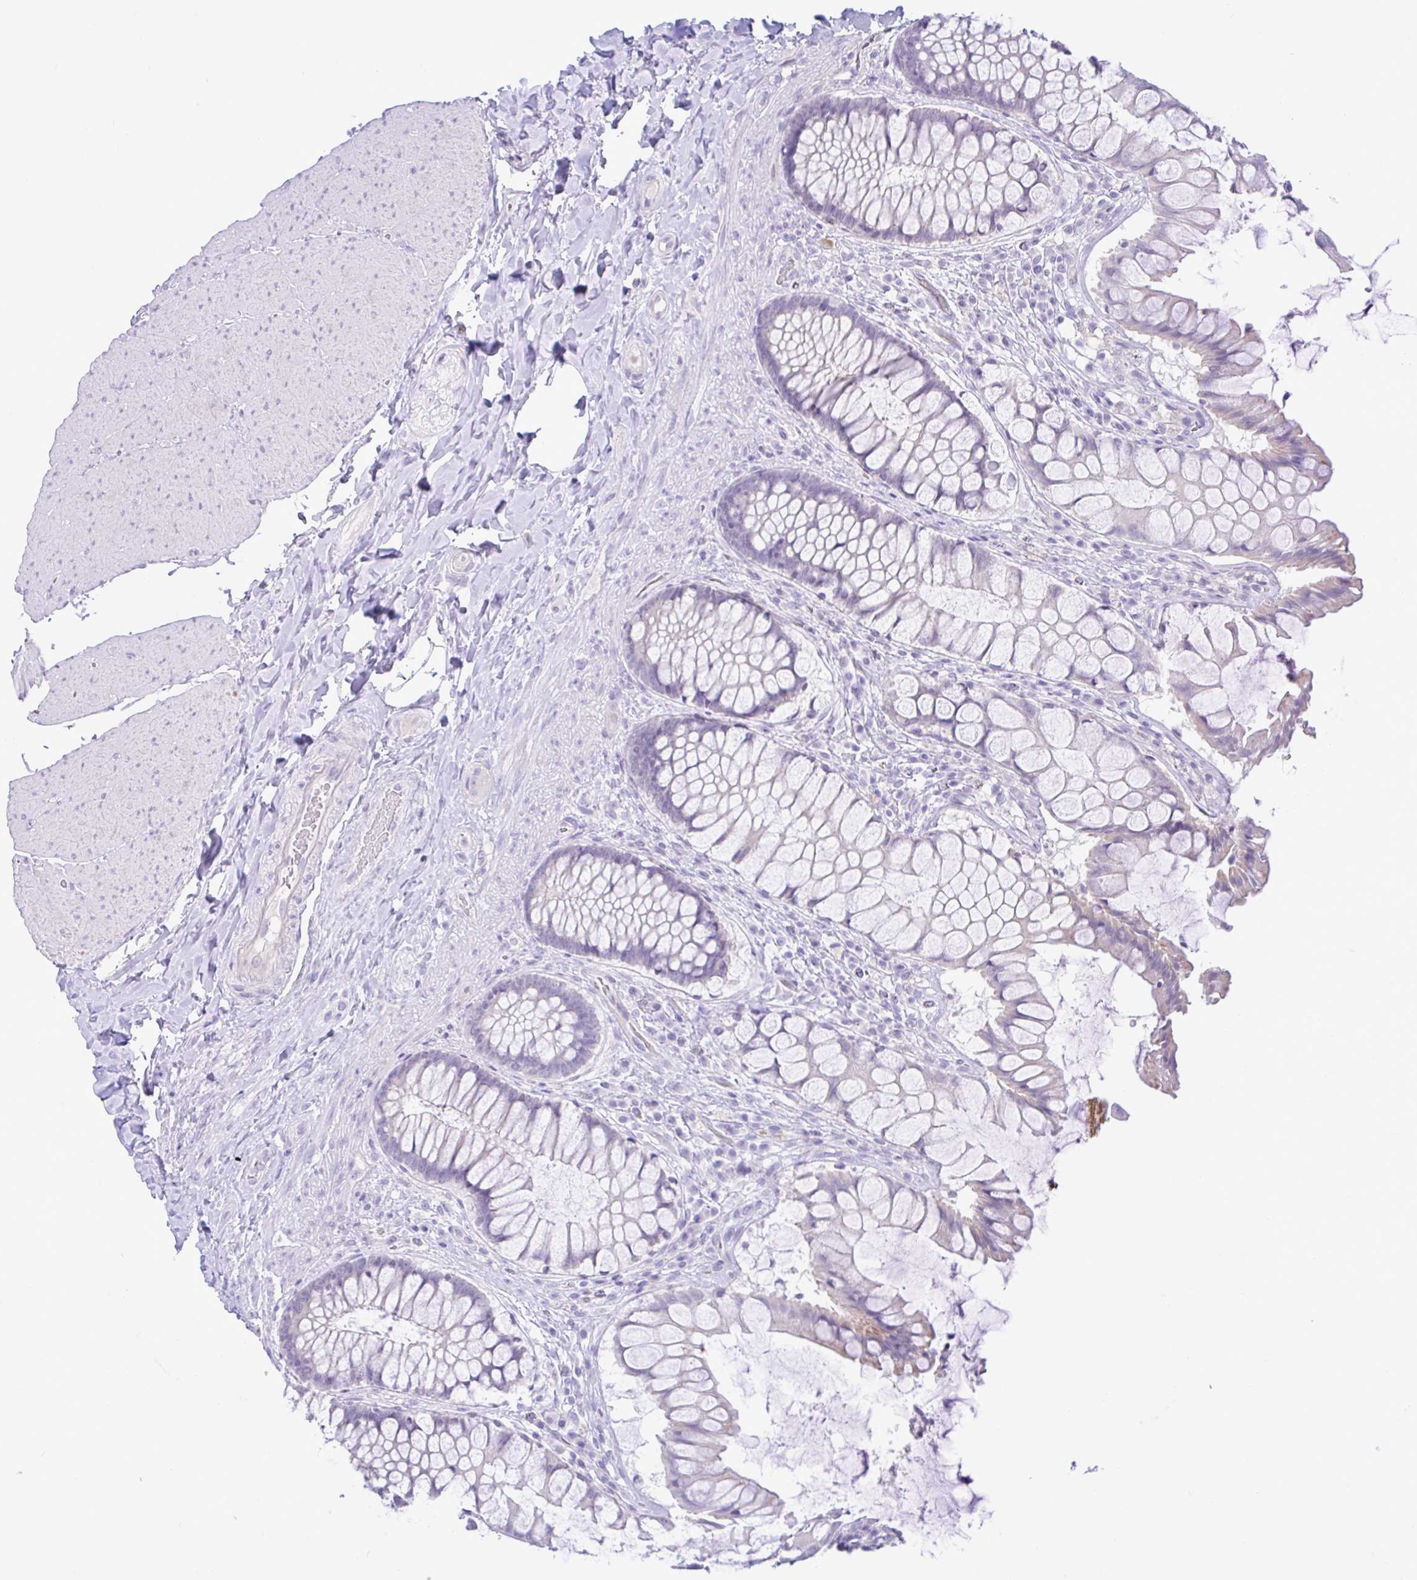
{"staining": {"intensity": "weak", "quantity": "<25%", "location": "cytoplasmic/membranous"}, "tissue": "rectum", "cell_type": "Glandular cells", "image_type": "normal", "snomed": [{"axis": "morphology", "description": "Normal tissue, NOS"}, {"axis": "topography", "description": "Rectum"}], "caption": "Image shows no significant protein expression in glandular cells of unremarkable rectum. (Brightfield microscopy of DAB (3,3'-diaminobenzidine) IHC at high magnification).", "gene": "ZNF101", "patient": {"sex": "female", "age": 58}}